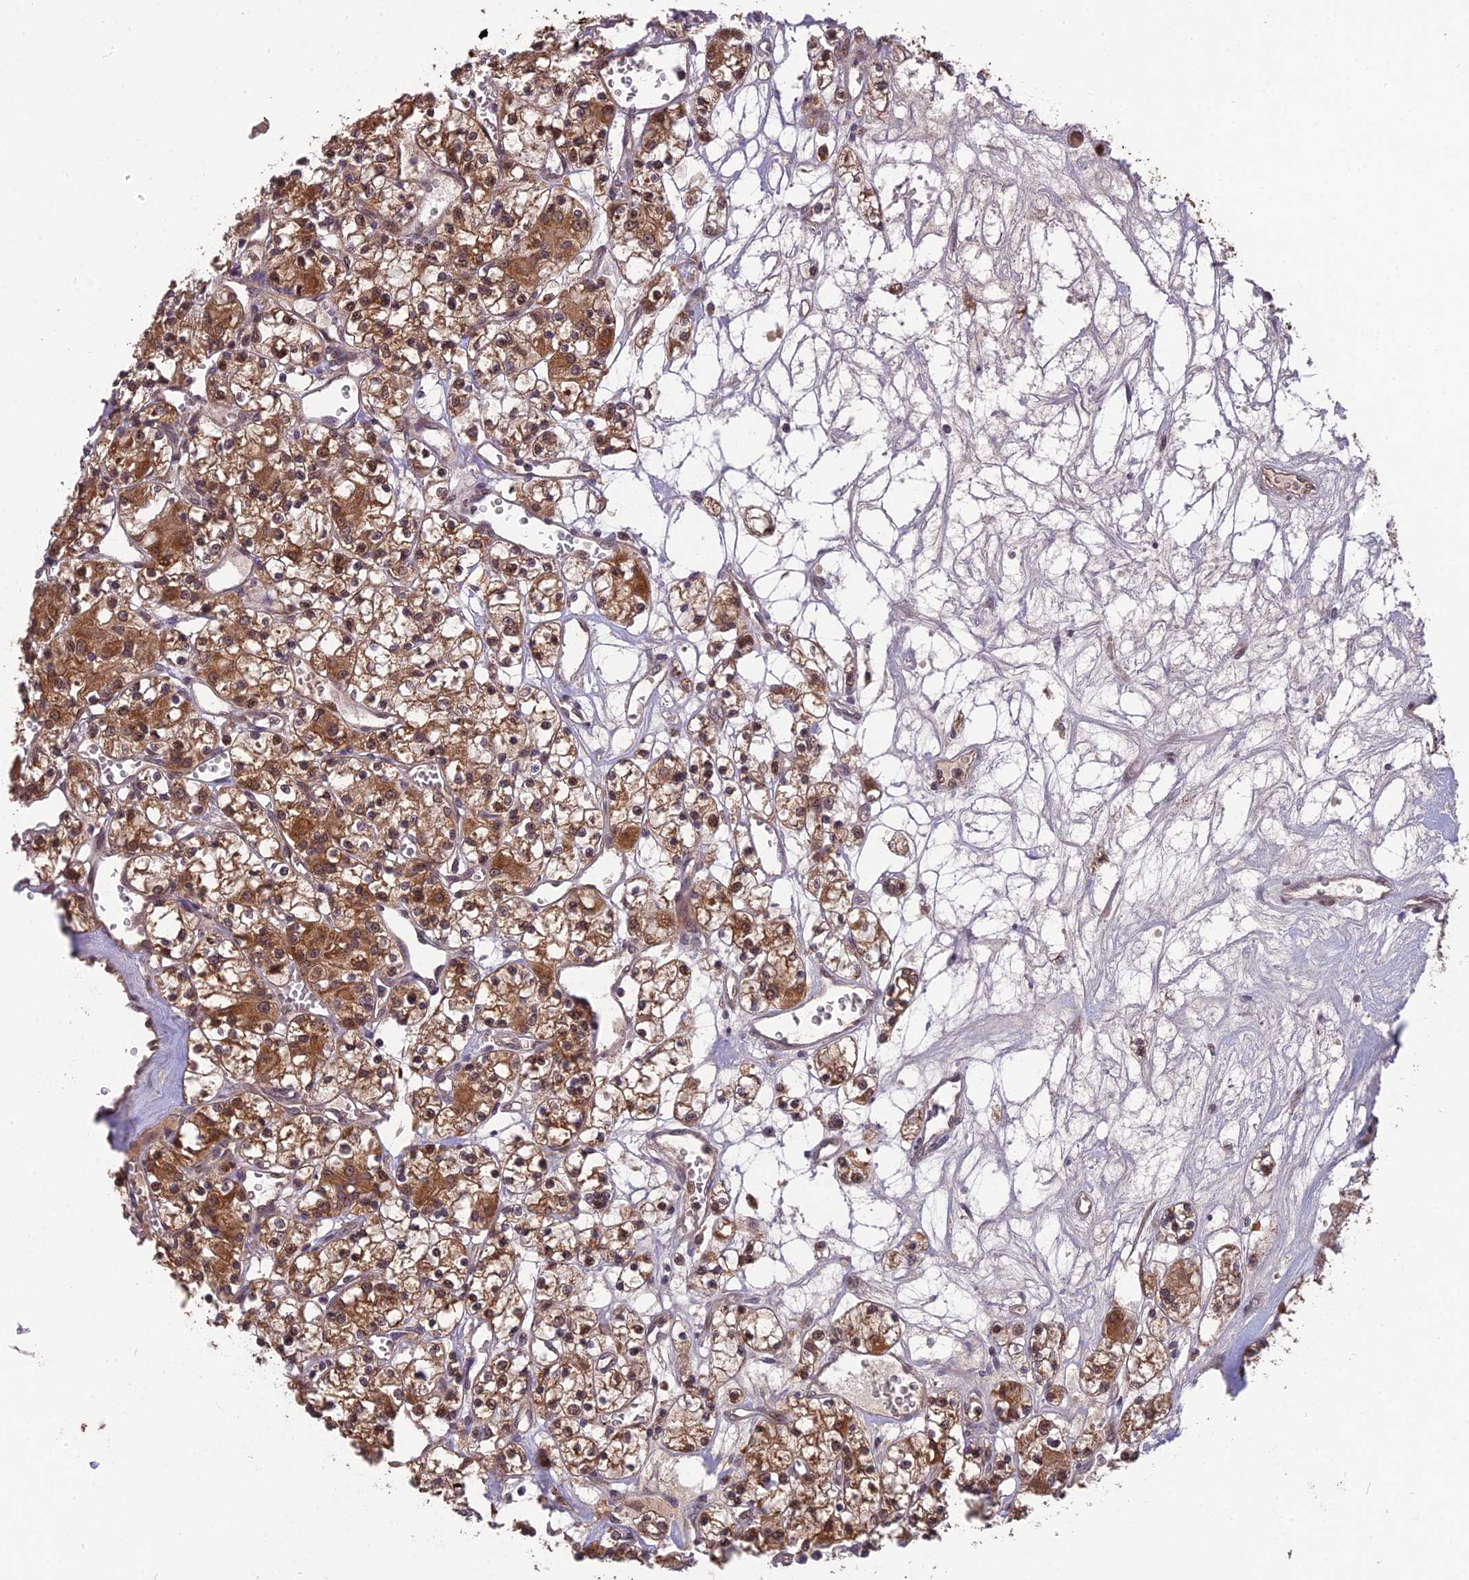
{"staining": {"intensity": "strong", "quantity": ">75%", "location": "cytoplasmic/membranous,nuclear"}, "tissue": "renal cancer", "cell_type": "Tumor cells", "image_type": "cancer", "snomed": [{"axis": "morphology", "description": "Adenocarcinoma, NOS"}, {"axis": "topography", "description": "Kidney"}], "caption": "IHC micrograph of human renal cancer (adenocarcinoma) stained for a protein (brown), which displays high levels of strong cytoplasmic/membranous and nuclear expression in approximately >75% of tumor cells.", "gene": "CYP2R1", "patient": {"sex": "female", "age": 59}}